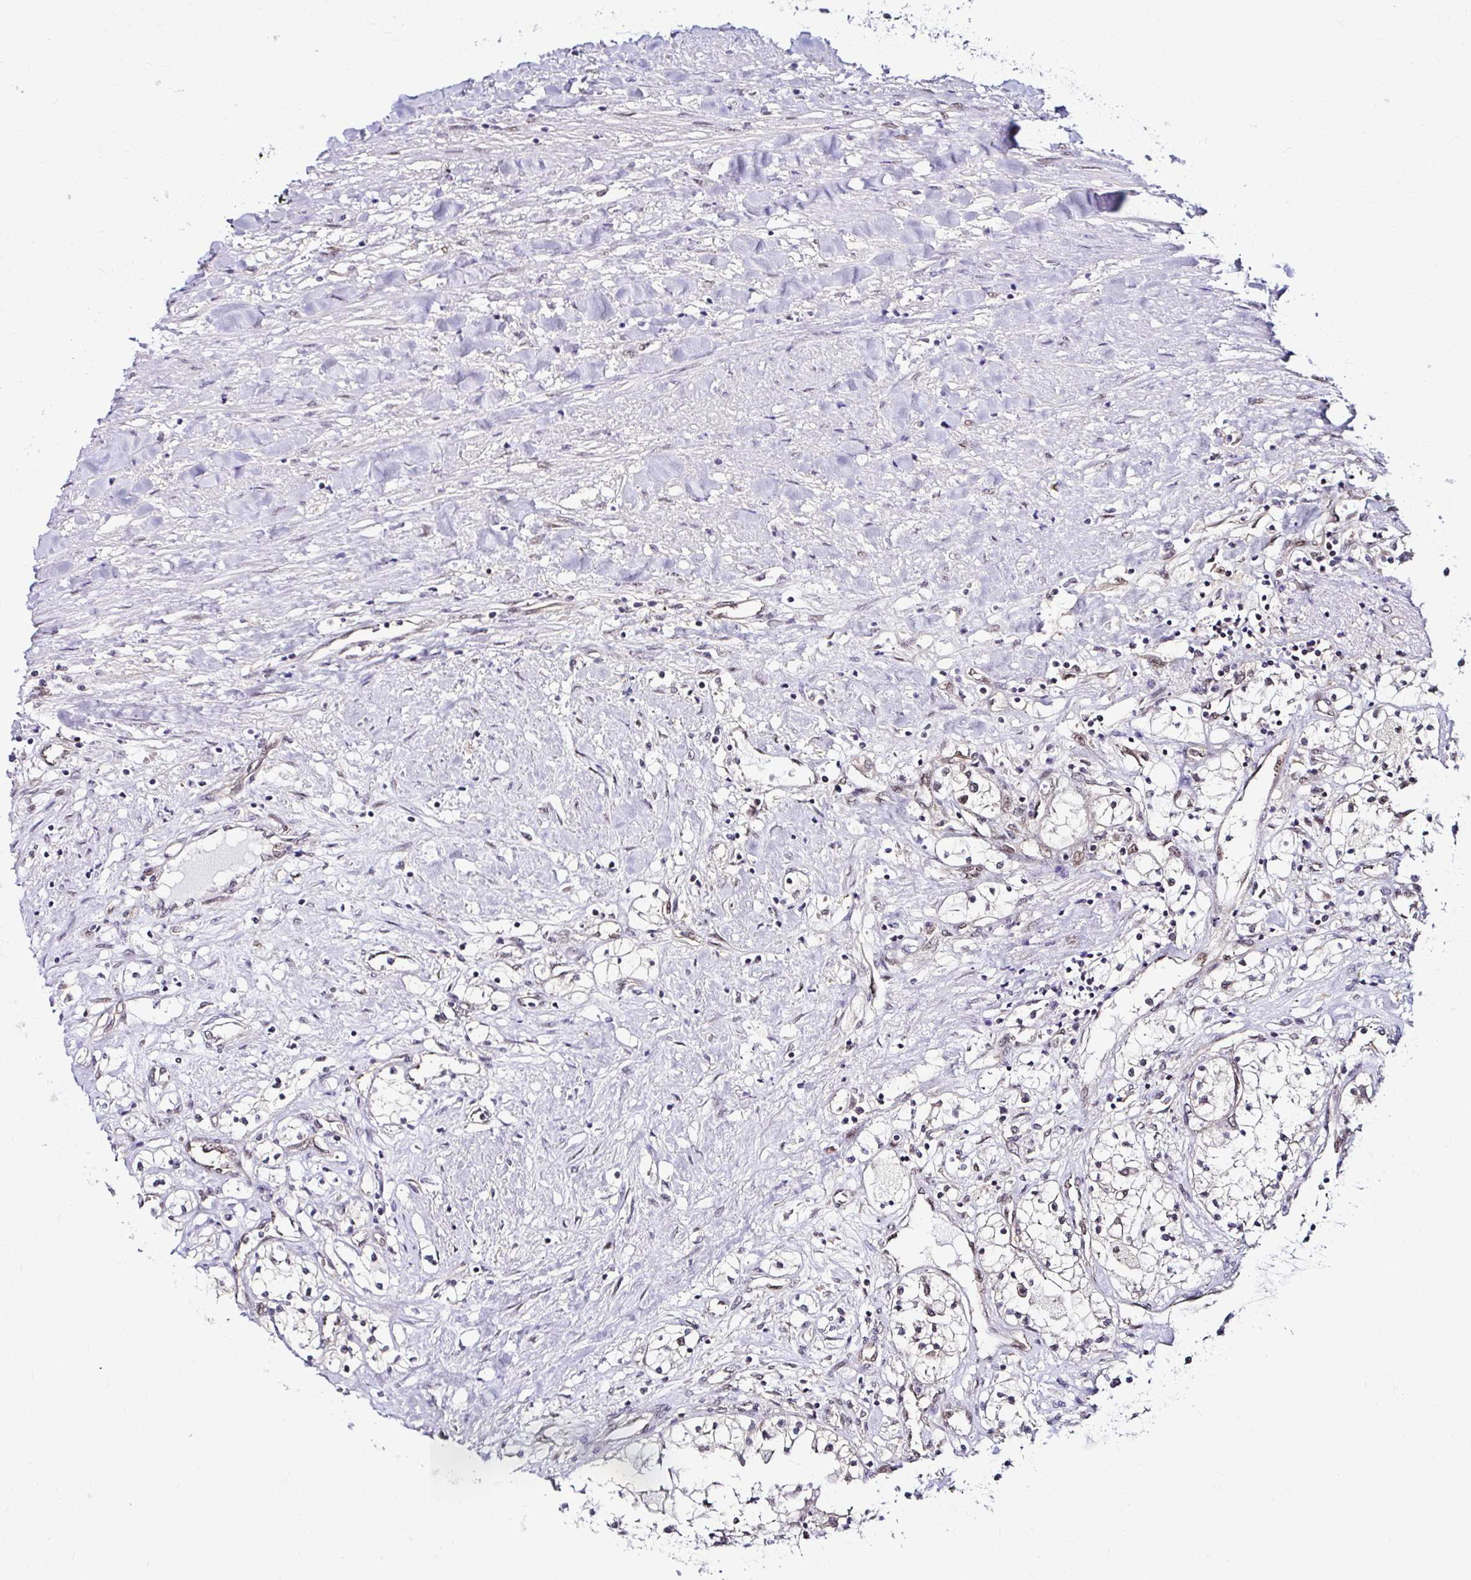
{"staining": {"intensity": "weak", "quantity": "25%-75%", "location": "nuclear"}, "tissue": "renal cancer", "cell_type": "Tumor cells", "image_type": "cancer", "snomed": [{"axis": "morphology", "description": "Adenocarcinoma, NOS"}, {"axis": "topography", "description": "Kidney"}], "caption": "IHC micrograph of human adenocarcinoma (renal) stained for a protein (brown), which shows low levels of weak nuclear staining in approximately 25%-75% of tumor cells.", "gene": "PSMD3", "patient": {"sex": "male", "age": 68}}